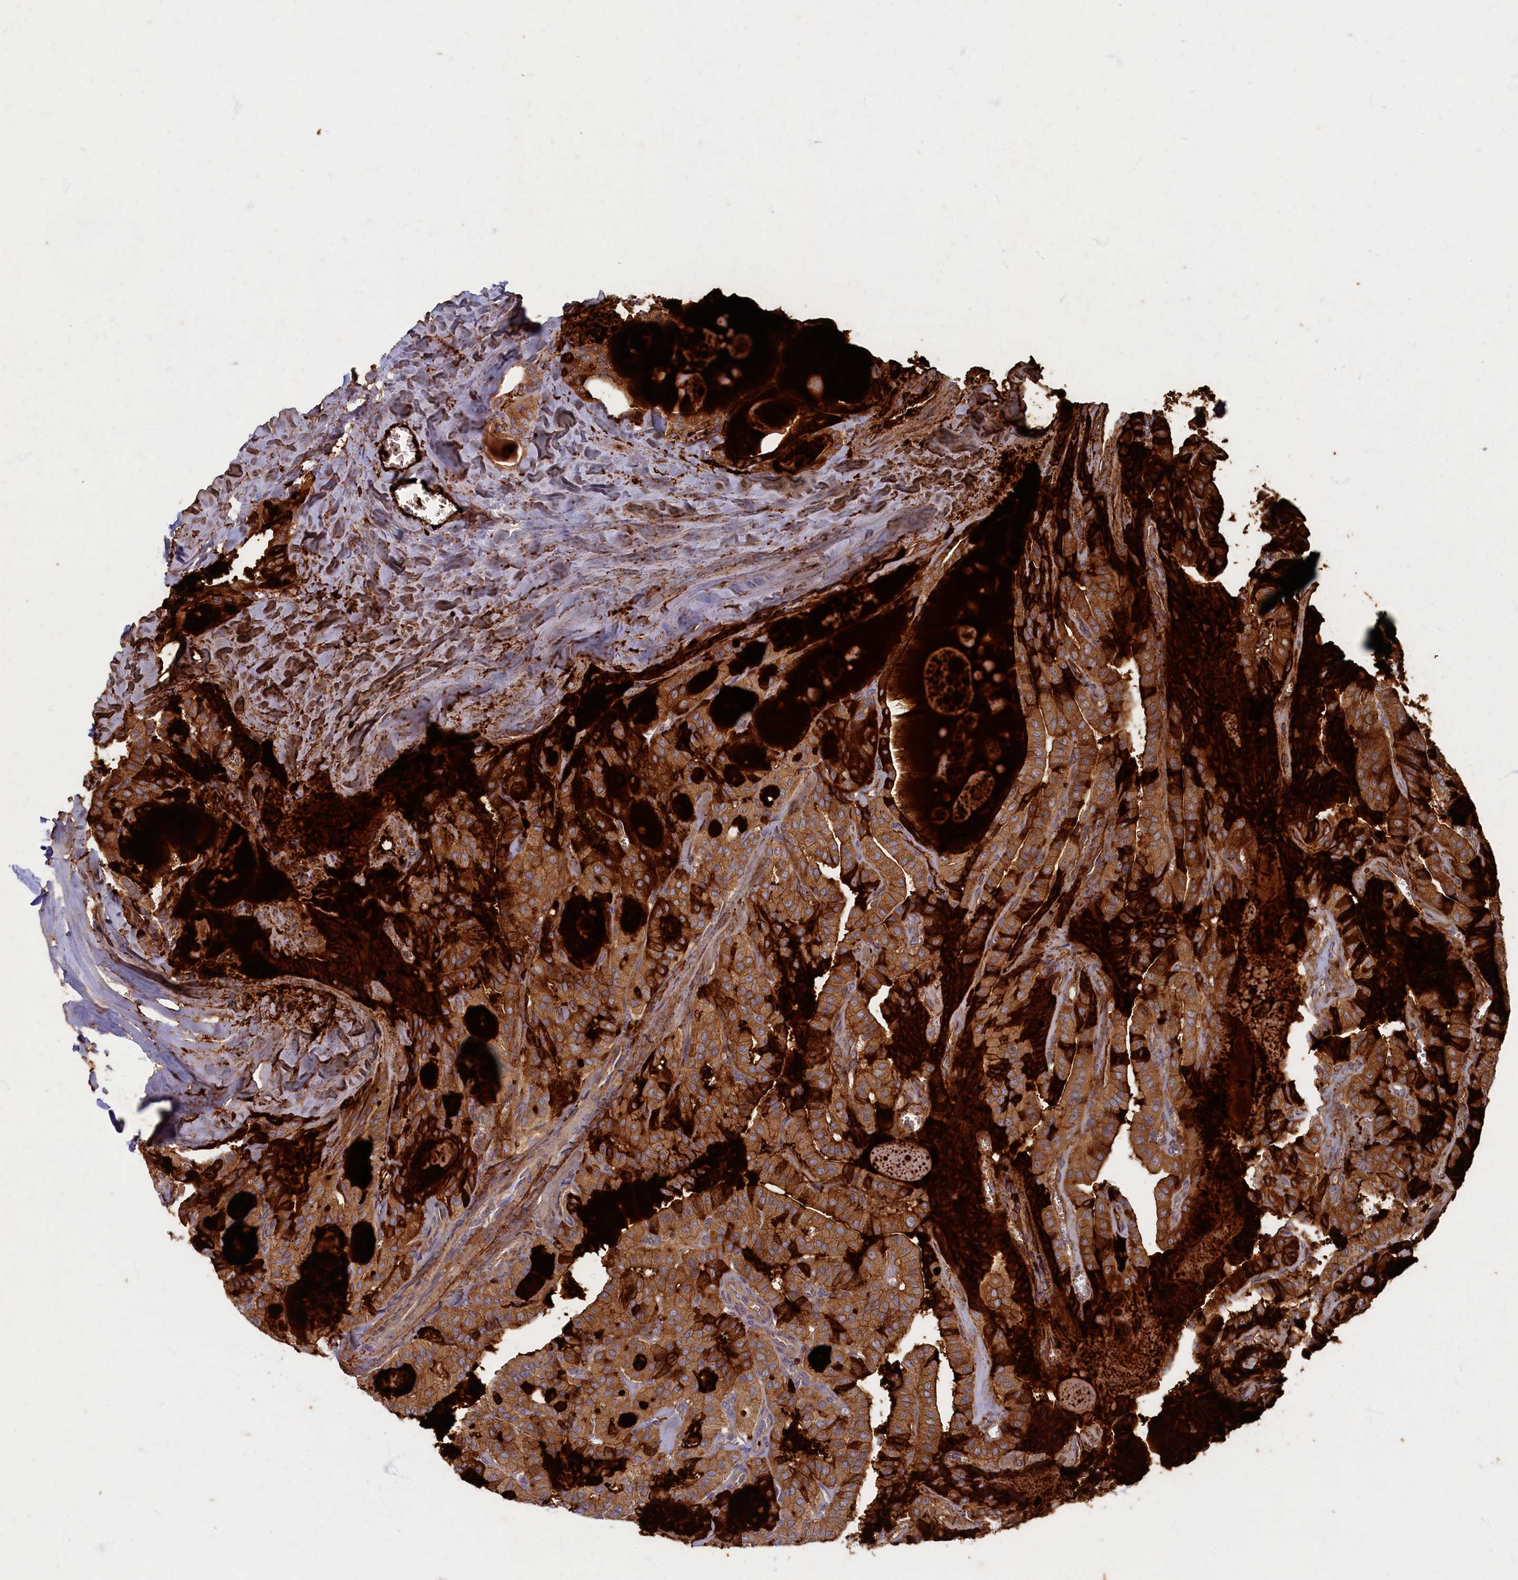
{"staining": {"intensity": "moderate", "quantity": ">75%", "location": "cytoplasmic/membranous"}, "tissue": "thyroid cancer", "cell_type": "Tumor cells", "image_type": "cancer", "snomed": [{"axis": "morphology", "description": "Papillary adenocarcinoma, NOS"}, {"axis": "topography", "description": "Thyroid gland"}], "caption": "Immunohistochemical staining of thyroid cancer (papillary adenocarcinoma) reveals moderate cytoplasmic/membranous protein expression in about >75% of tumor cells.", "gene": "WDR59", "patient": {"sex": "male", "age": 52}}